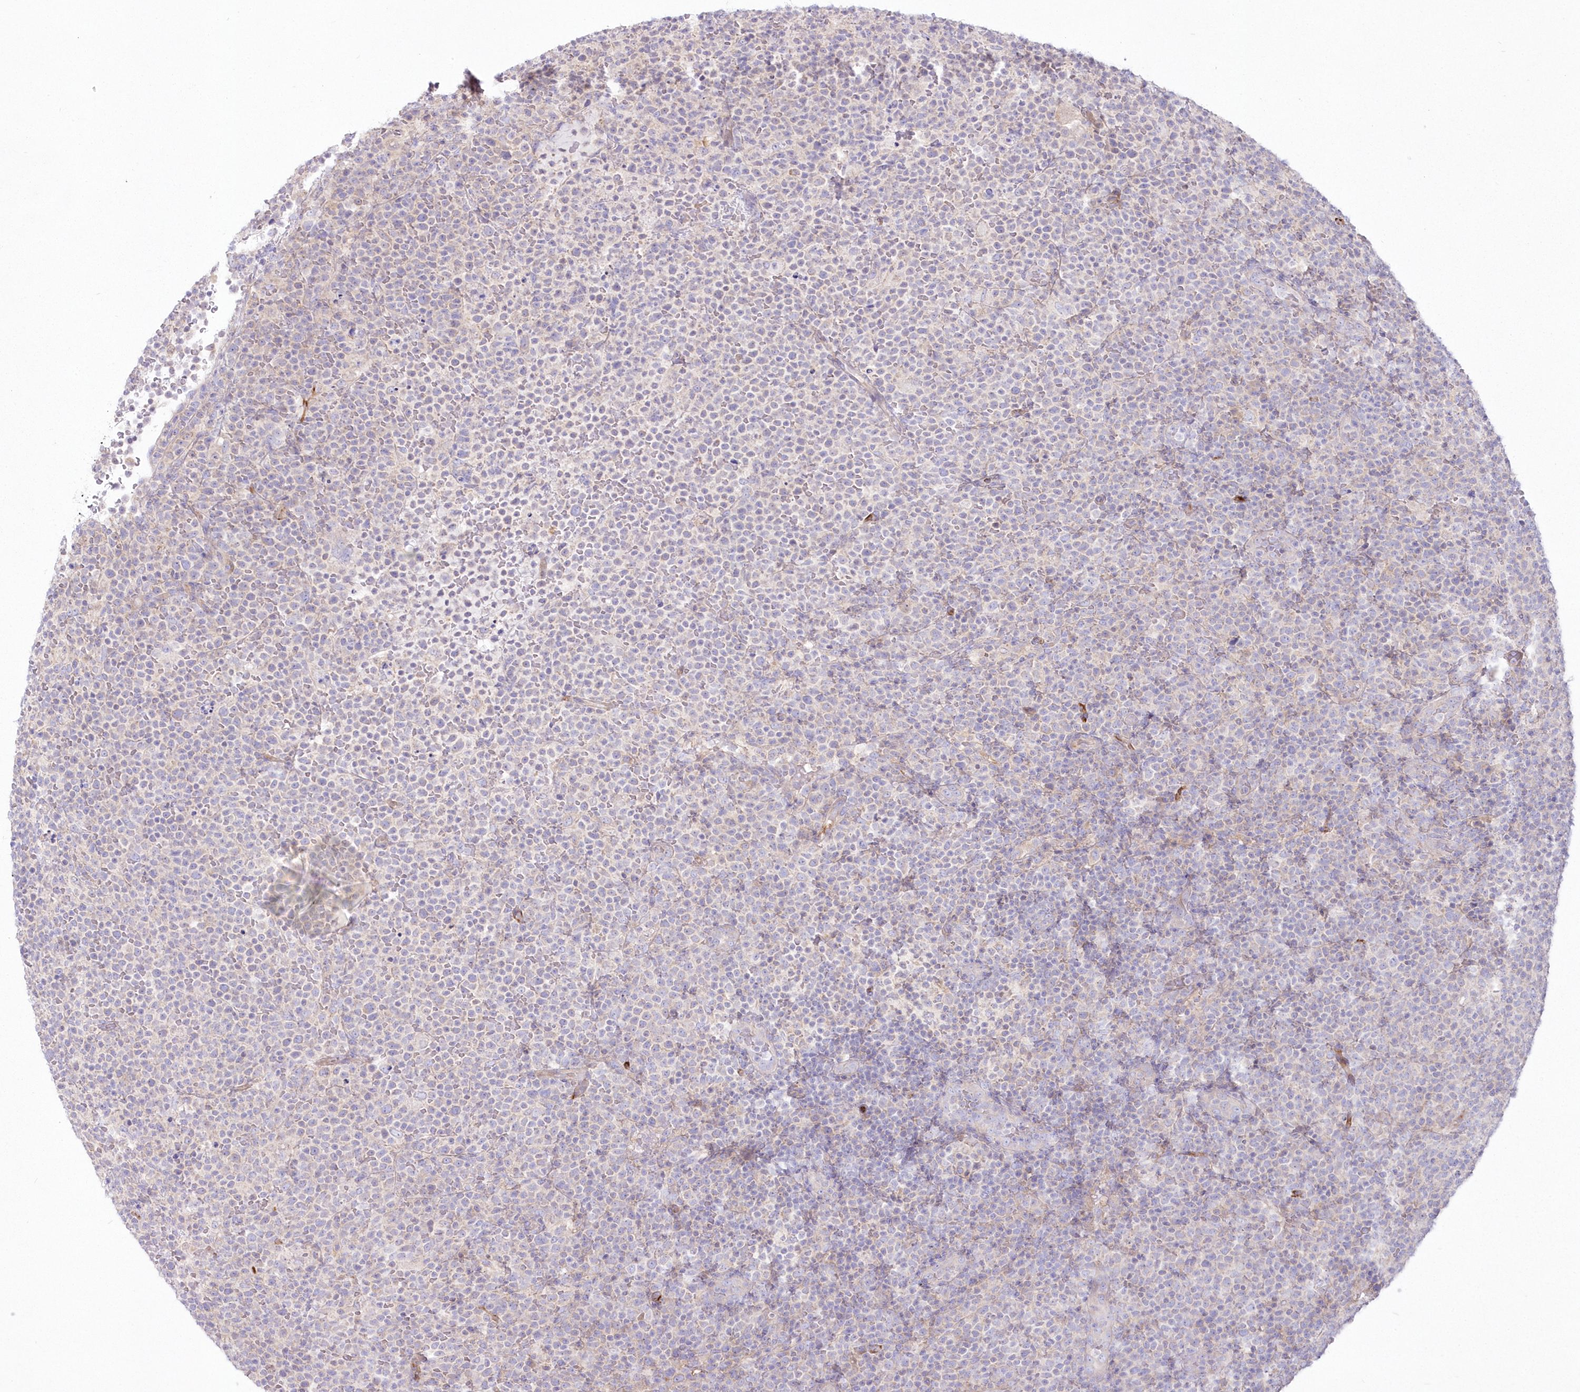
{"staining": {"intensity": "negative", "quantity": "none", "location": "none"}, "tissue": "lymphoma", "cell_type": "Tumor cells", "image_type": "cancer", "snomed": [{"axis": "morphology", "description": "Malignant lymphoma, non-Hodgkin's type, High grade"}, {"axis": "topography", "description": "Lymph node"}], "caption": "This is an IHC micrograph of high-grade malignant lymphoma, non-Hodgkin's type. There is no positivity in tumor cells.", "gene": "ZNF843", "patient": {"sex": "male", "age": 61}}